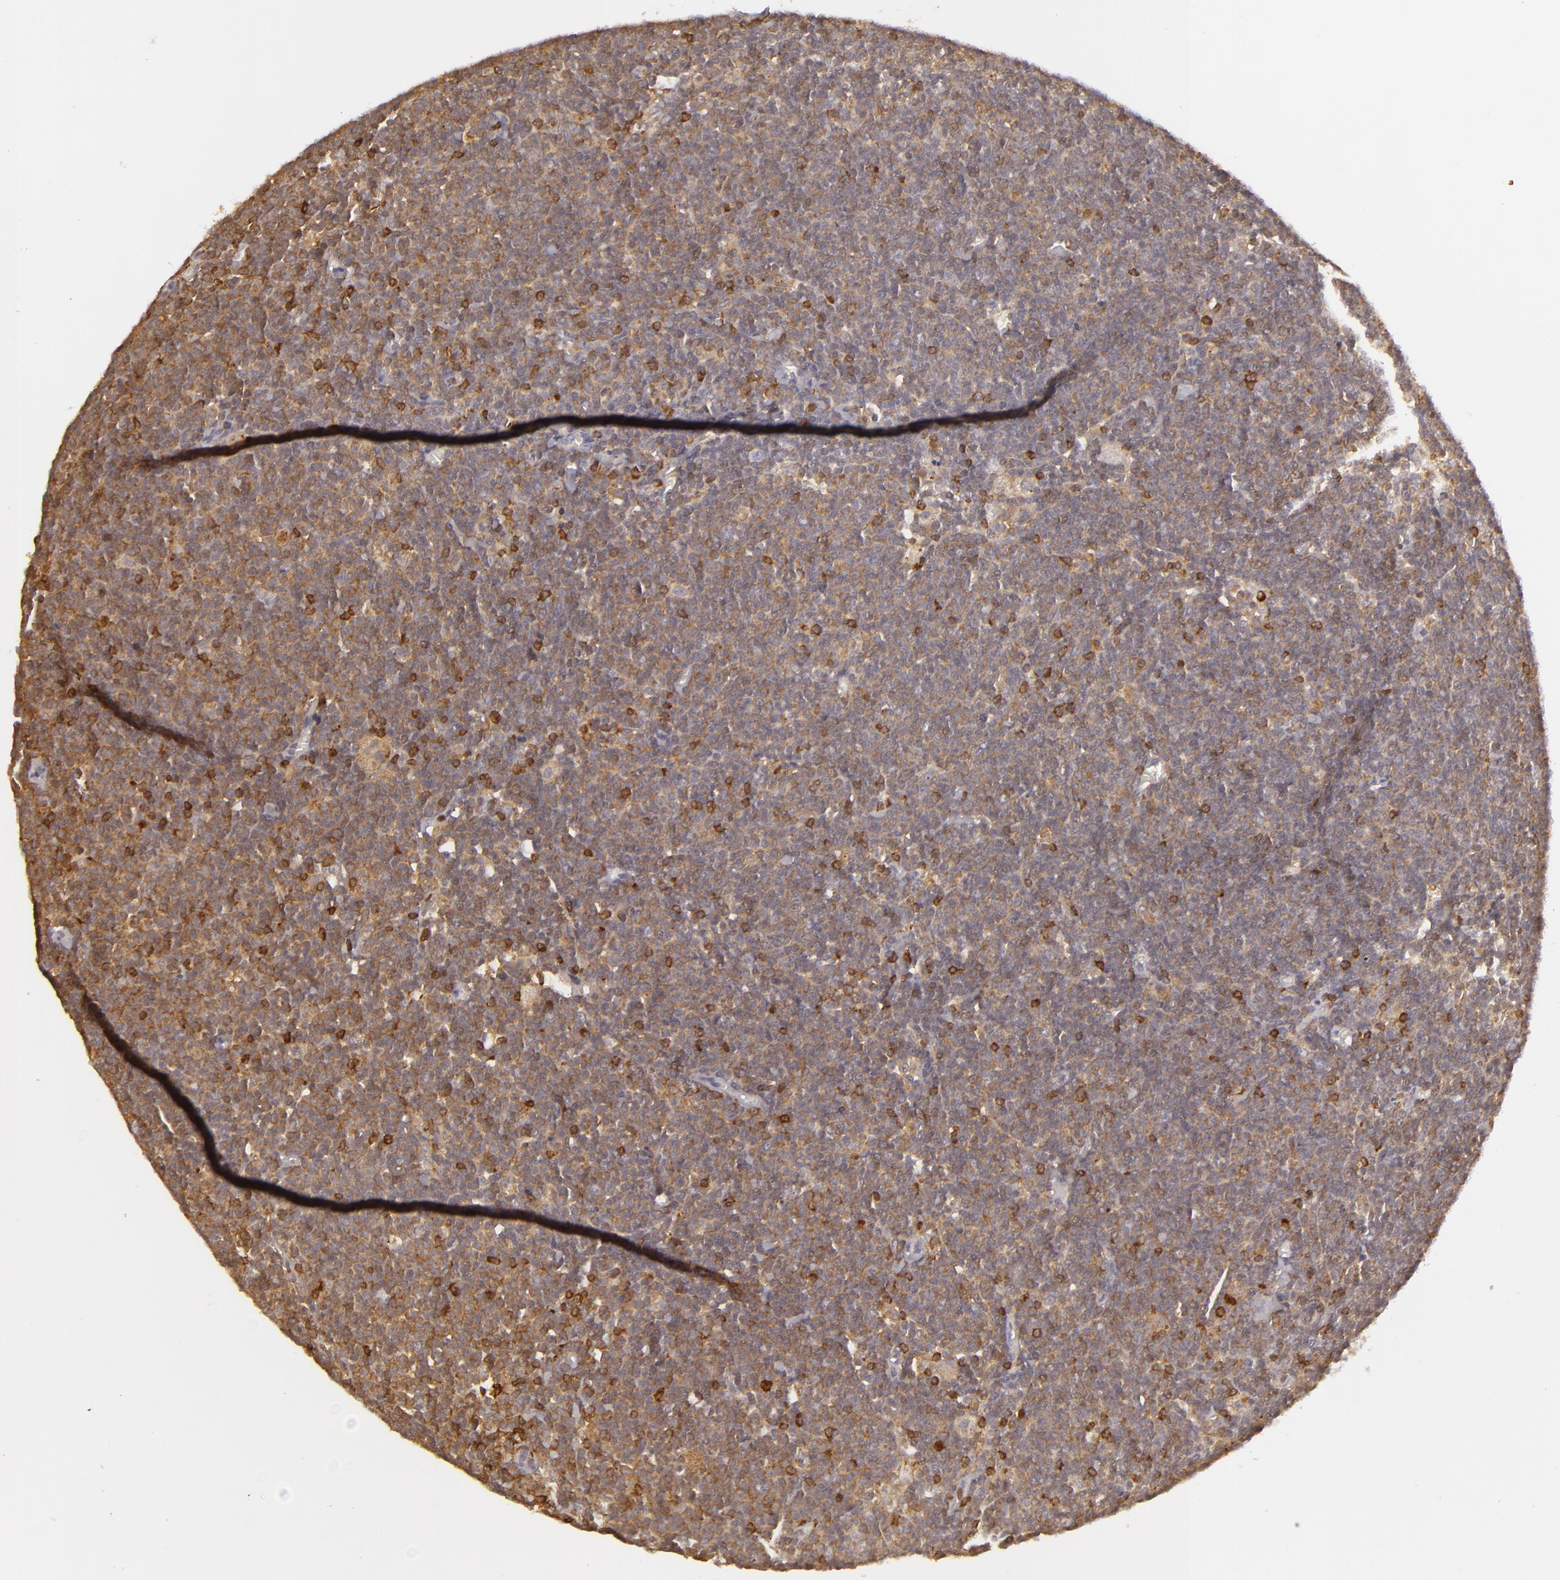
{"staining": {"intensity": "moderate", "quantity": "25%-75%", "location": "cytoplasmic/membranous"}, "tissue": "lymphoma", "cell_type": "Tumor cells", "image_type": "cancer", "snomed": [{"axis": "morphology", "description": "Malignant lymphoma, non-Hodgkin's type, Low grade"}, {"axis": "topography", "description": "Lymph node"}], "caption": "A photomicrograph showing moderate cytoplasmic/membranous staining in about 25%-75% of tumor cells in low-grade malignant lymphoma, non-Hodgkin's type, as visualized by brown immunohistochemical staining.", "gene": "APOBEC3G", "patient": {"sex": "male", "age": 65}}